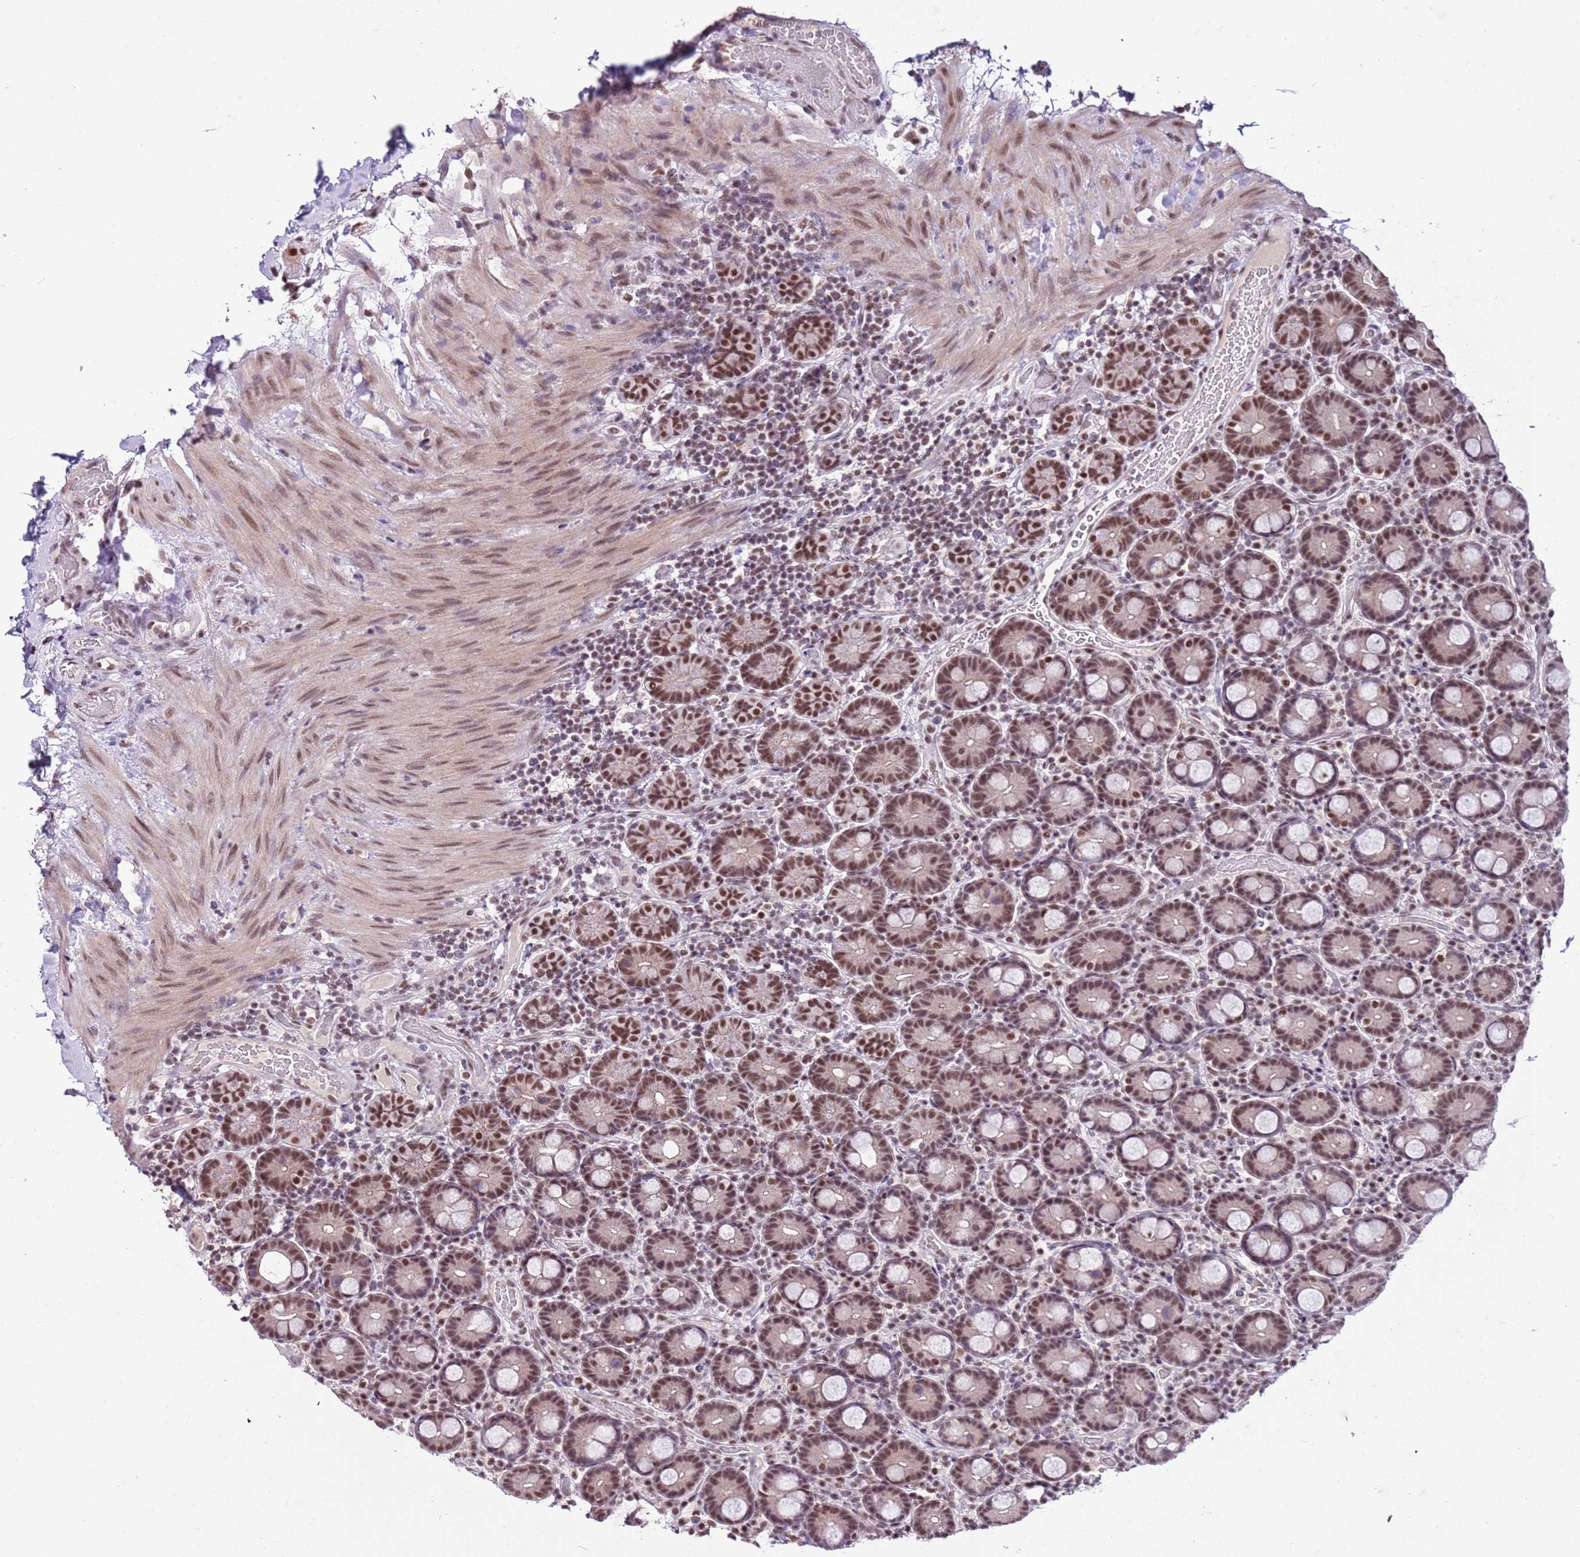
{"staining": {"intensity": "moderate", "quantity": ">75%", "location": "nuclear"}, "tissue": "duodenum", "cell_type": "Glandular cells", "image_type": "normal", "snomed": [{"axis": "morphology", "description": "Normal tissue, NOS"}, {"axis": "topography", "description": "Duodenum"}], "caption": "A brown stain labels moderate nuclear expression of a protein in glandular cells of unremarkable human duodenum.", "gene": "AKAP8L", "patient": {"sex": "male", "age": 55}}